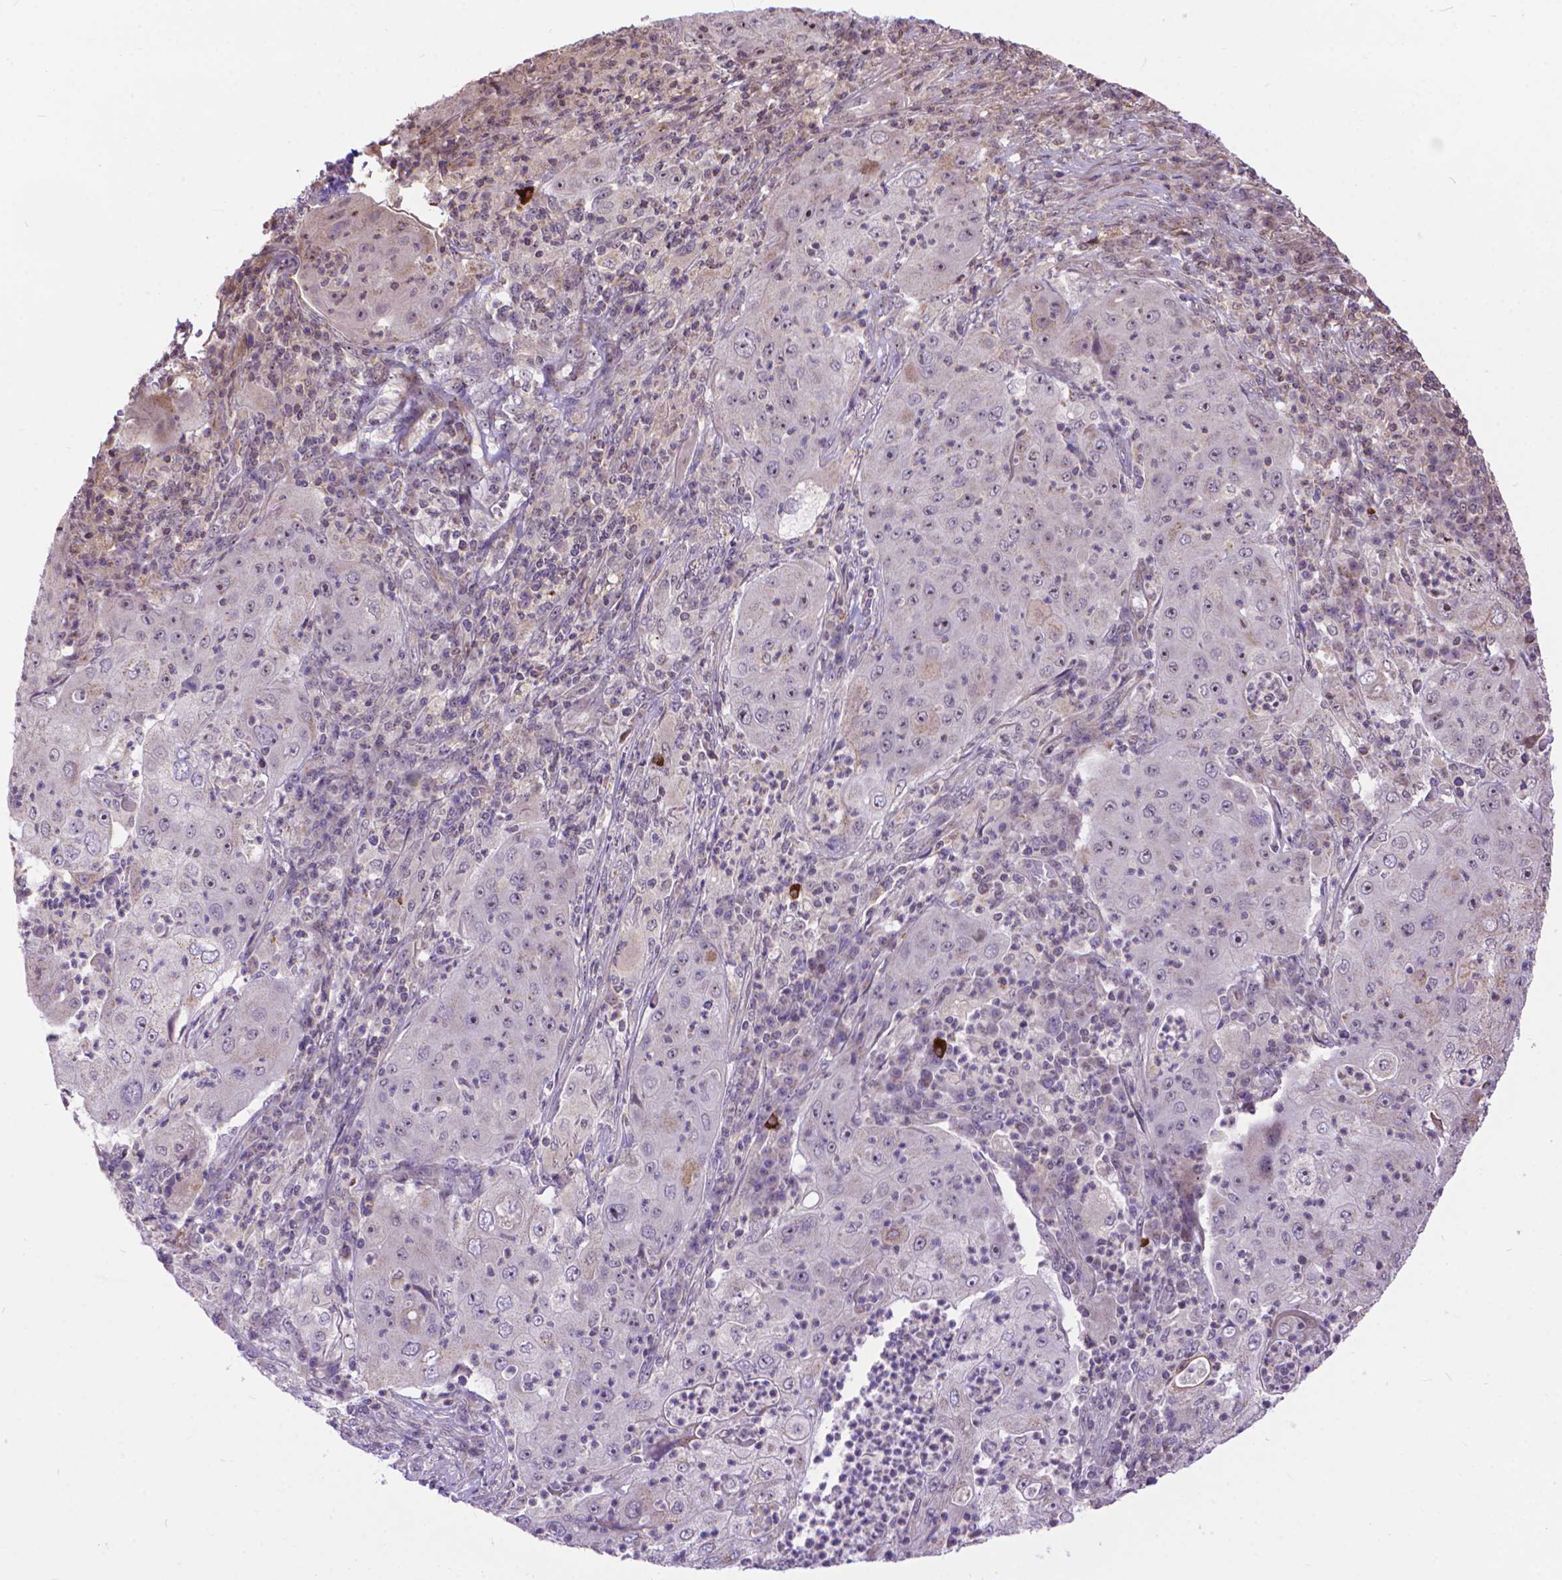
{"staining": {"intensity": "negative", "quantity": "none", "location": "none"}, "tissue": "lung cancer", "cell_type": "Tumor cells", "image_type": "cancer", "snomed": [{"axis": "morphology", "description": "Squamous cell carcinoma, NOS"}, {"axis": "topography", "description": "Lung"}], "caption": "DAB immunohistochemical staining of lung cancer (squamous cell carcinoma) demonstrates no significant positivity in tumor cells. (Brightfield microscopy of DAB (3,3'-diaminobenzidine) IHC at high magnification).", "gene": "TMEM135", "patient": {"sex": "female", "age": 59}}